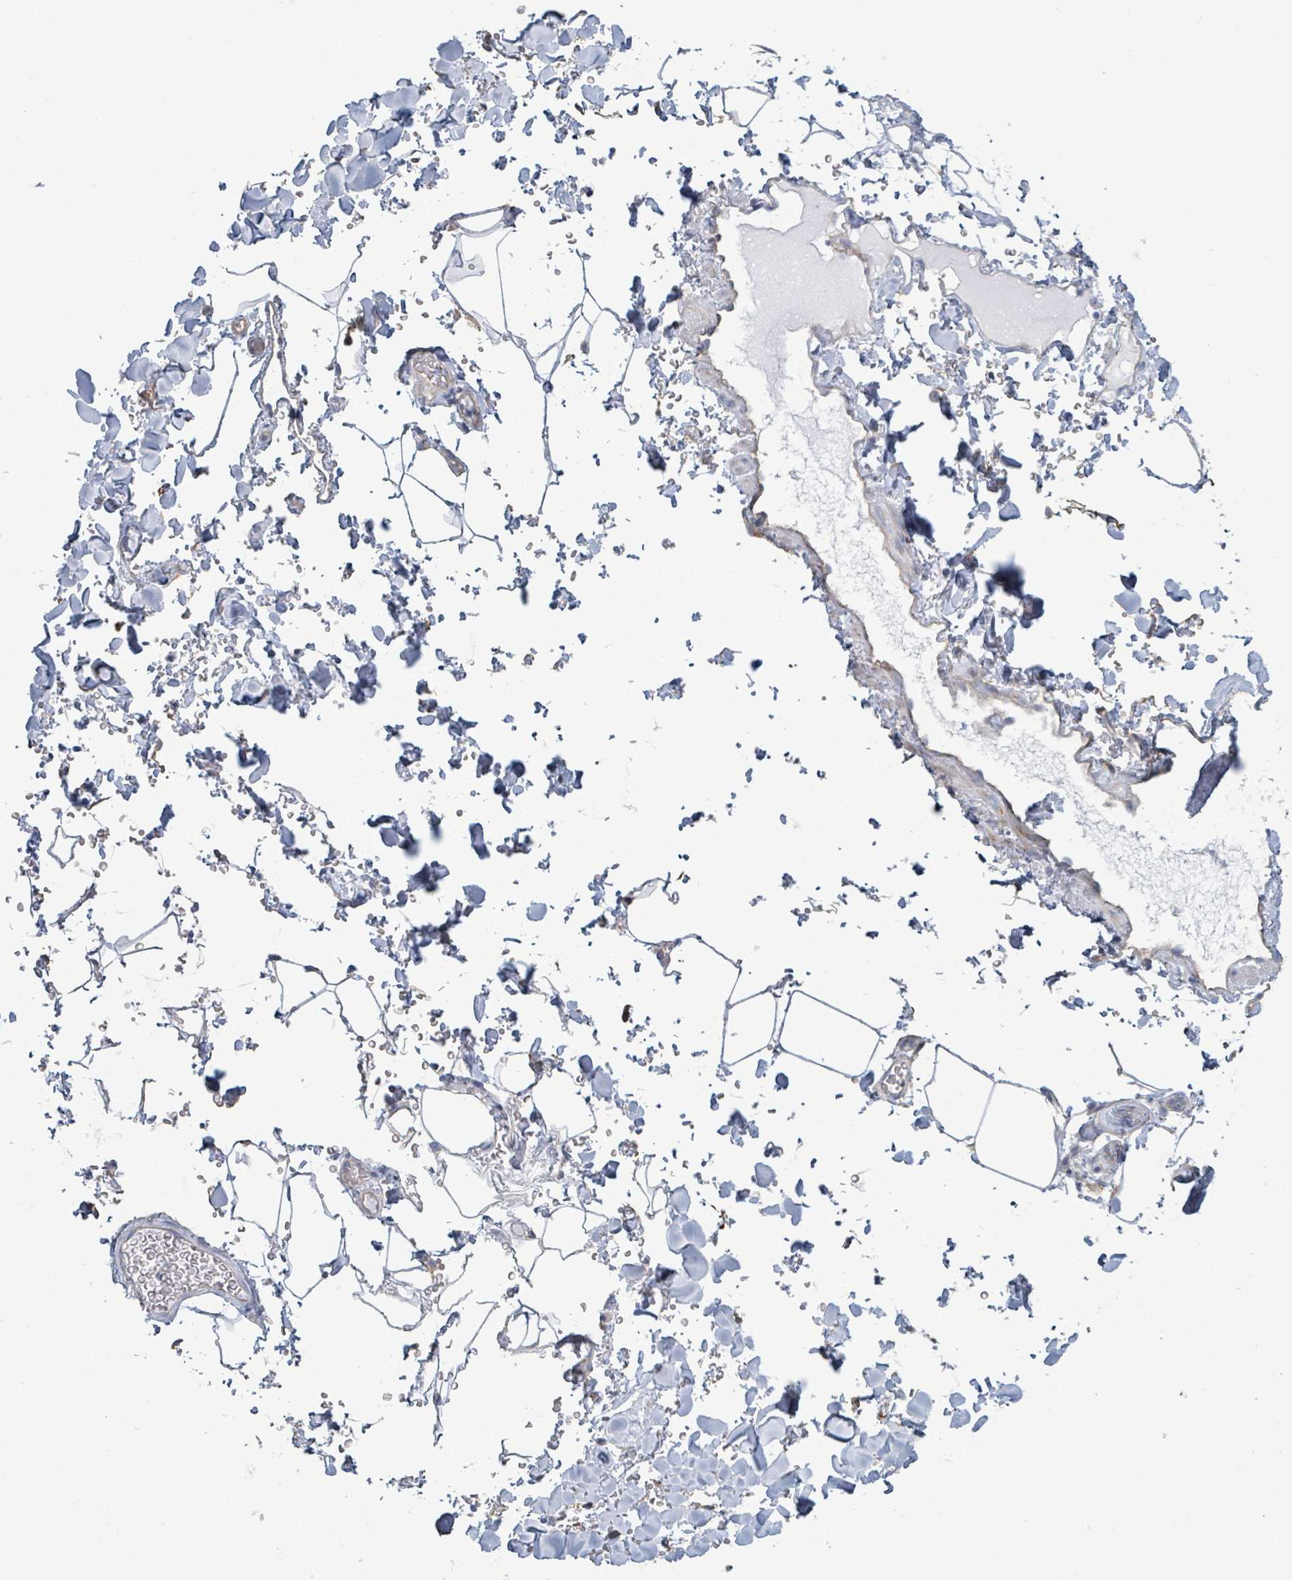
{"staining": {"intensity": "negative", "quantity": "none", "location": "none"}, "tissue": "adipose tissue", "cell_type": "Adipocytes", "image_type": "normal", "snomed": [{"axis": "morphology", "description": "Normal tissue, NOS"}, {"axis": "topography", "description": "Rectum"}, {"axis": "topography", "description": "Peripheral nerve tissue"}], "caption": "High magnification brightfield microscopy of normal adipose tissue stained with DAB (brown) and counterstained with hematoxylin (blue): adipocytes show no significant positivity. (IHC, brightfield microscopy, high magnification).", "gene": "COL13A1", "patient": {"sex": "female", "age": 69}}